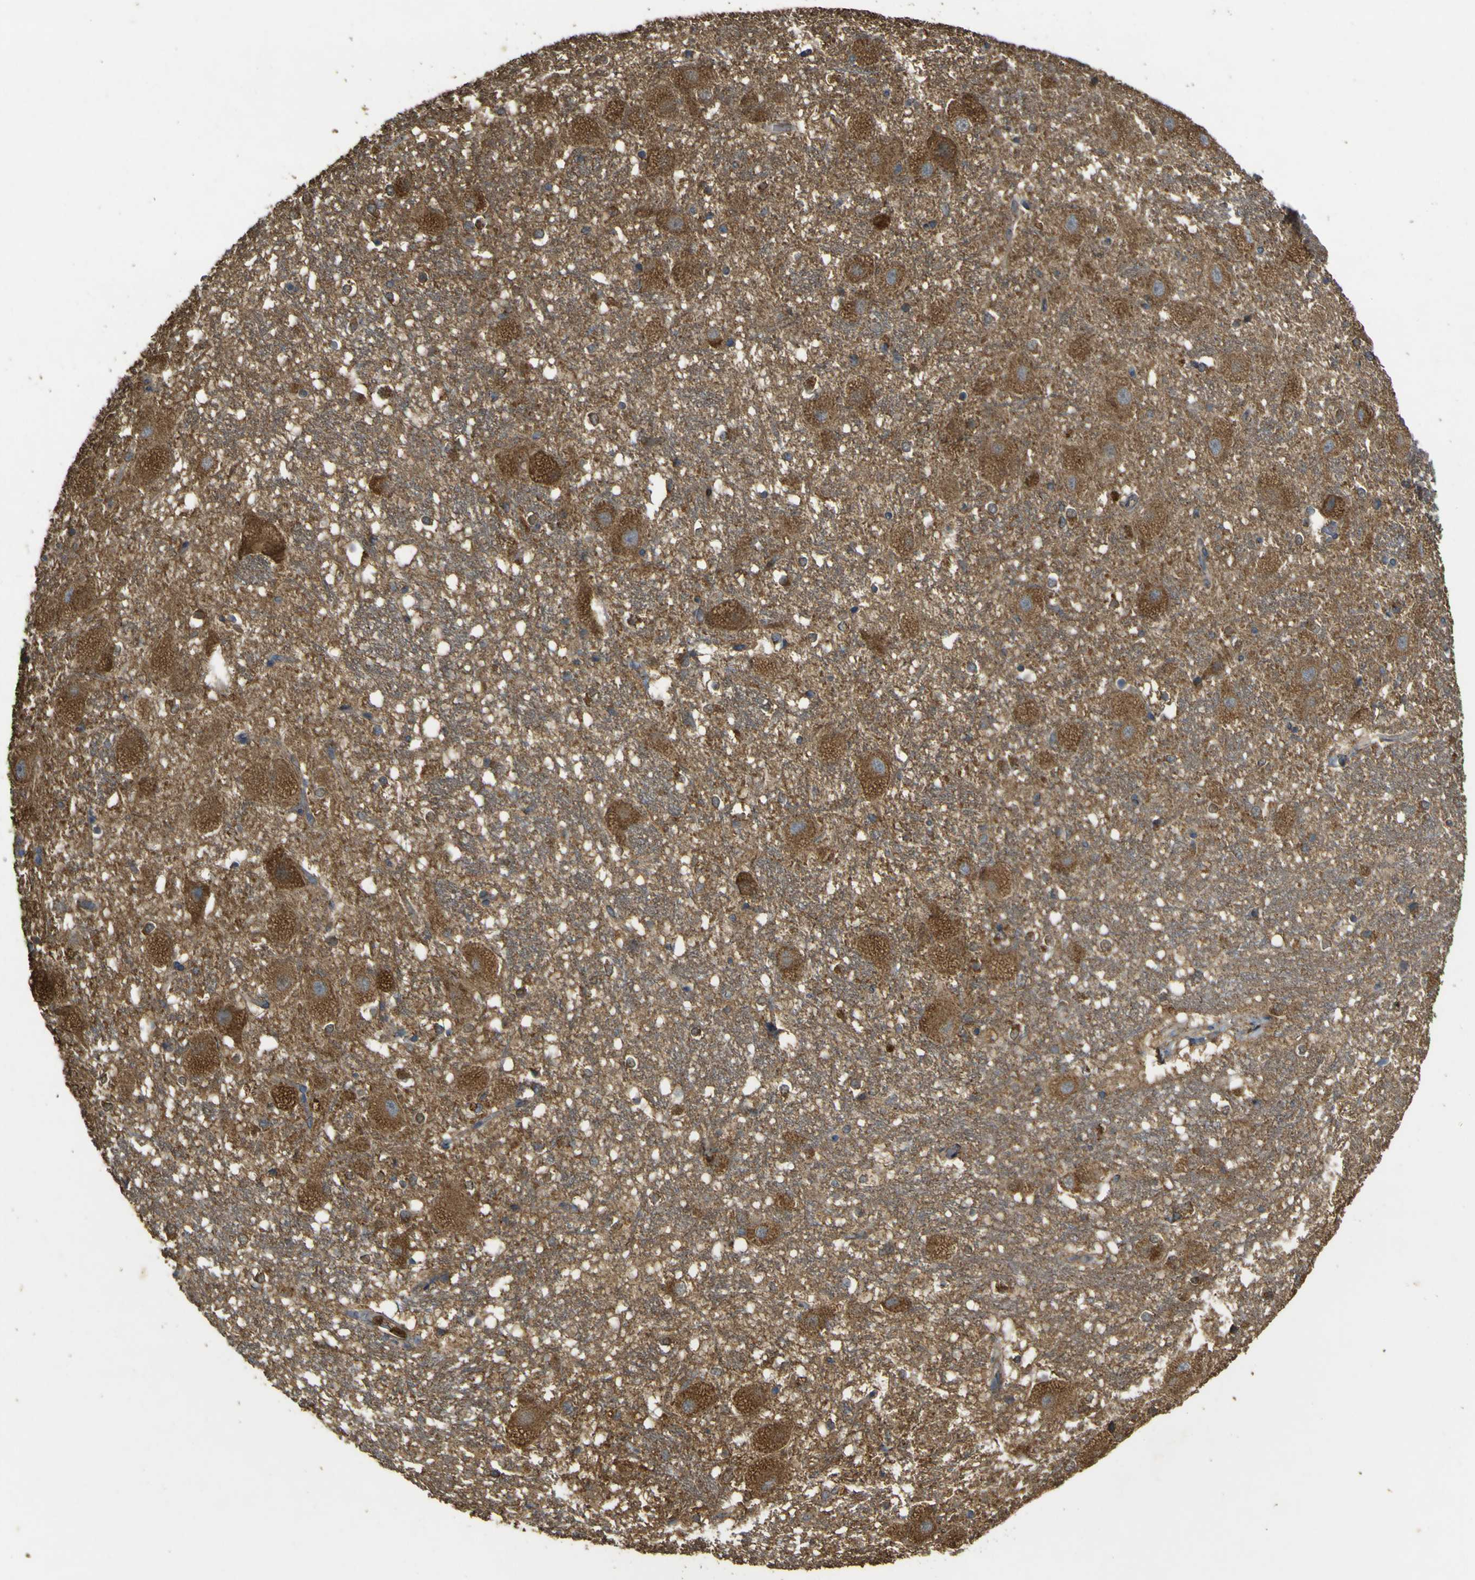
{"staining": {"intensity": "moderate", "quantity": "<25%", "location": "cytoplasmic/membranous"}, "tissue": "hippocampus", "cell_type": "Glial cells", "image_type": "normal", "snomed": [{"axis": "morphology", "description": "Normal tissue, NOS"}, {"axis": "topography", "description": "Hippocampus"}], "caption": "Protein staining shows moderate cytoplasmic/membranous positivity in approximately <25% of glial cells in unremarkable hippocampus. The staining was performed using DAB to visualize the protein expression in brown, while the nuclei were stained in blue with hematoxylin (Magnification: 20x).", "gene": "ACSL3", "patient": {"sex": "female", "age": 19}}